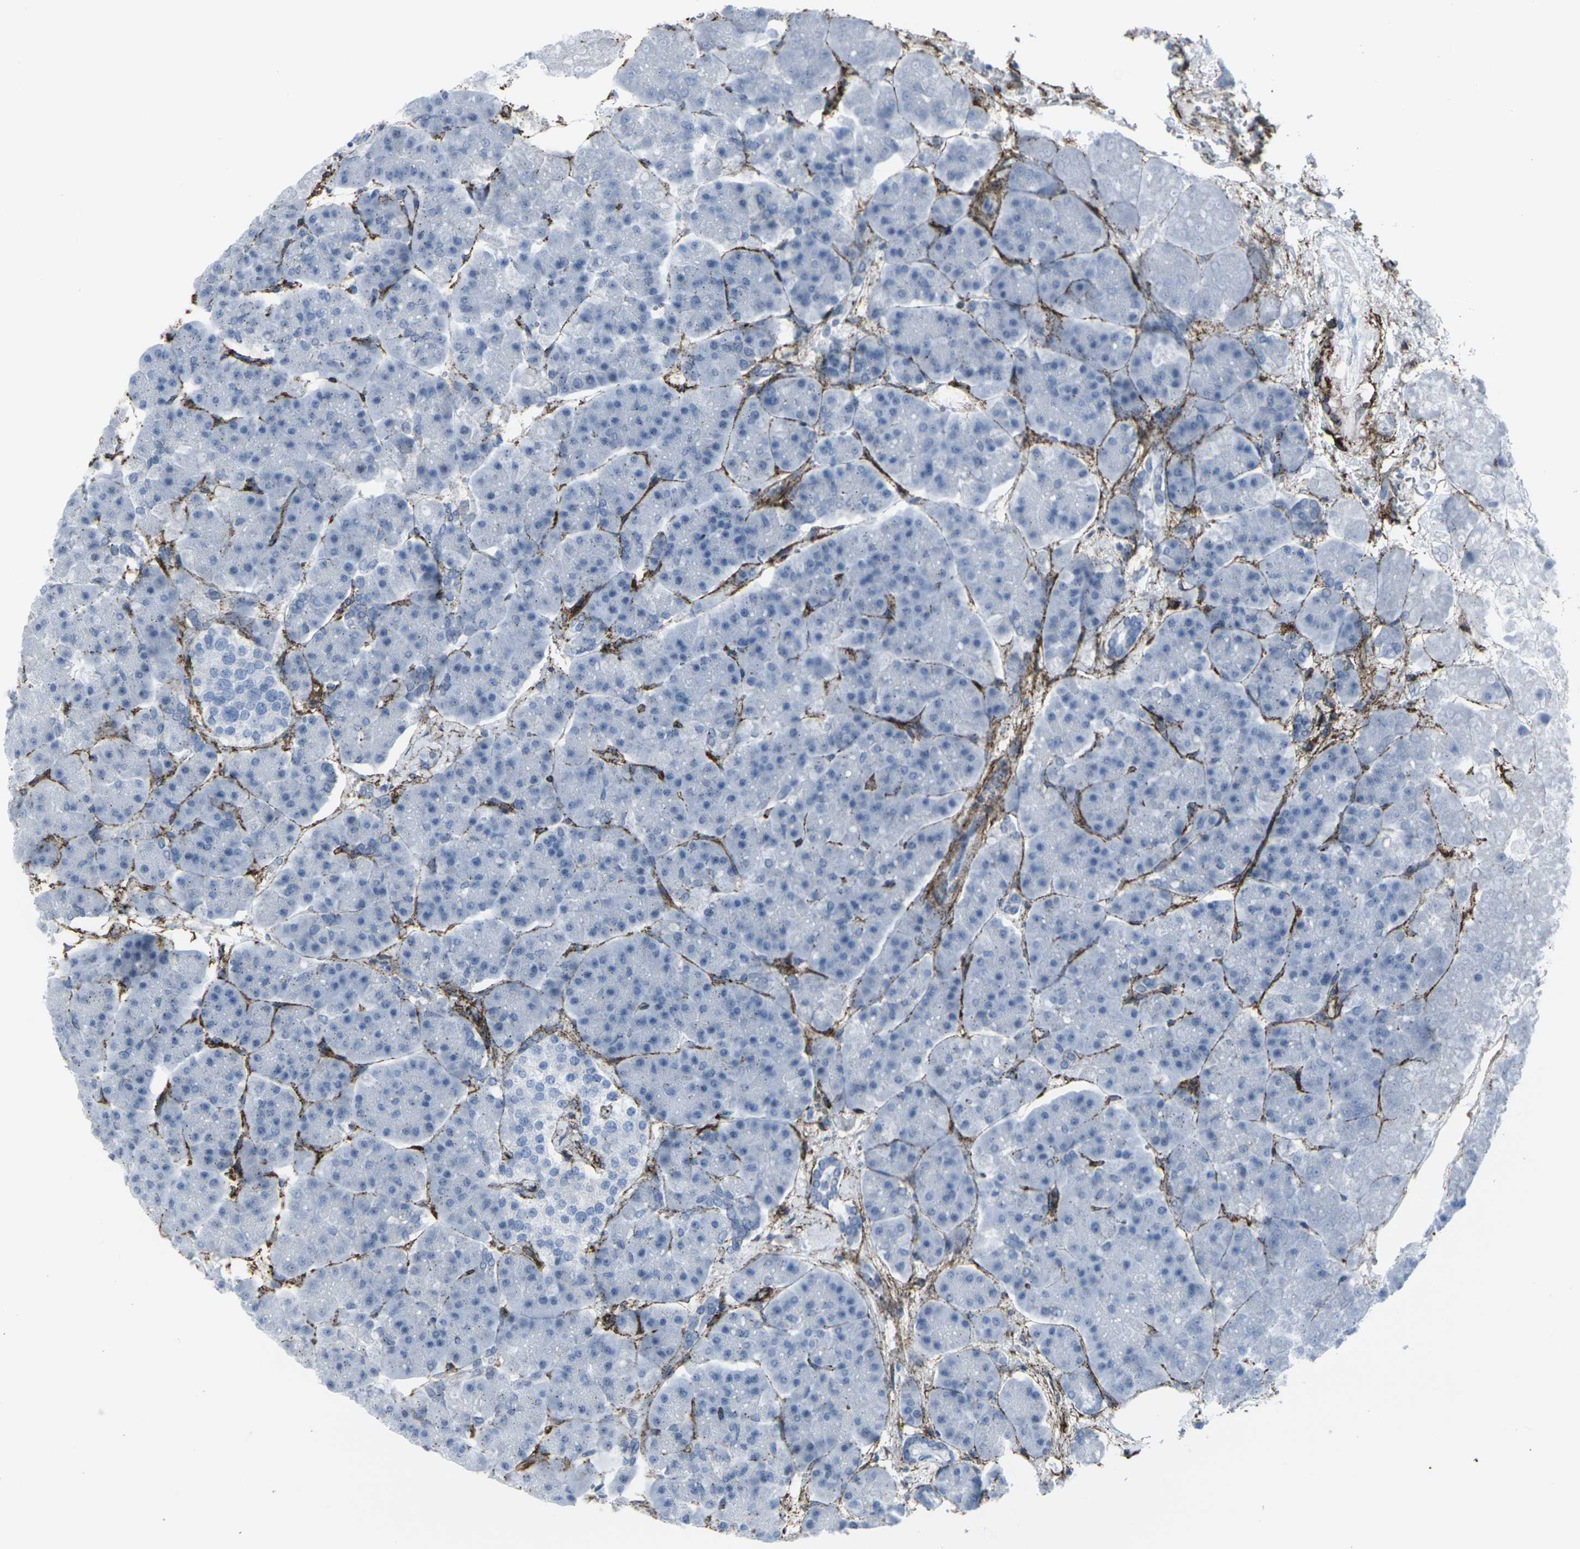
{"staining": {"intensity": "negative", "quantity": "none", "location": "none"}, "tissue": "pancreas", "cell_type": "Exocrine glandular cells", "image_type": "normal", "snomed": [{"axis": "morphology", "description": "Normal tissue, NOS"}, {"axis": "topography", "description": "Pancreas"}], "caption": "IHC of unremarkable human pancreas shows no positivity in exocrine glandular cells. (Stains: DAB (3,3'-diaminobenzidine) IHC with hematoxylin counter stain, Microscopy: brightfield microscopy at high magnification).", "gene": "CDH11", "patient": {"sex": "female", "age": 70}}